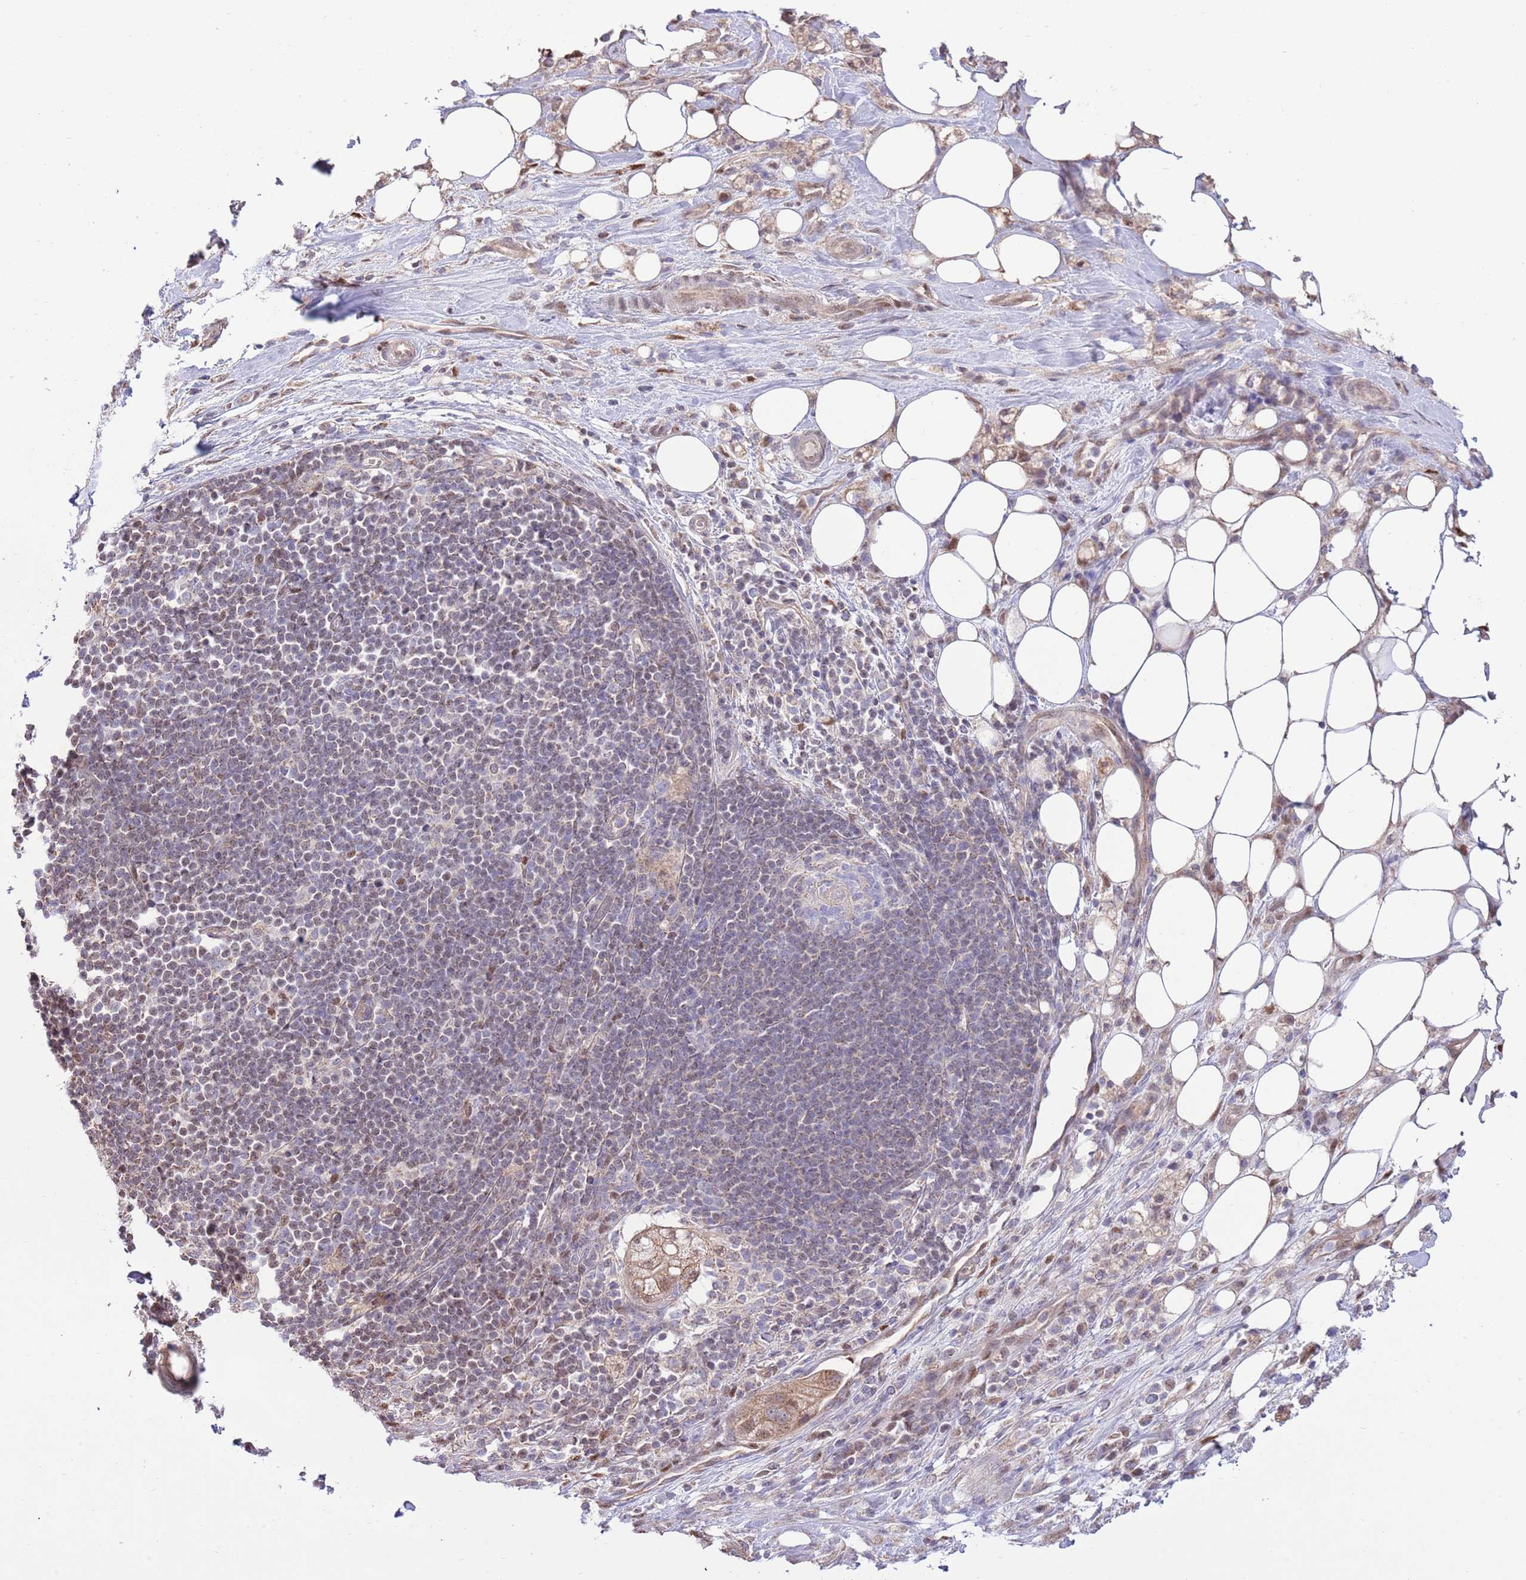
{"staining": {"intensity": "moderate", "quantity": ">75%", "location": "cytoplasmic/membranous"}, "tissue": "pancreatic cancer", "cell_type": "Tumor cells", "image_type": "cancer", "snomed": [{"axis": "morphology", "description": "Adenocarcinoma, NOS"}, {"axis": "topography", "description": "Pancreas"}], "caption": "Moderate cytoplasmic/membranous expression is seen in approximately >75% of tumor cells in pancreatic cancer (adenocarcinoma).", "gene": "ARL2BP", "patient": {"sex": "male", "age": 44}}